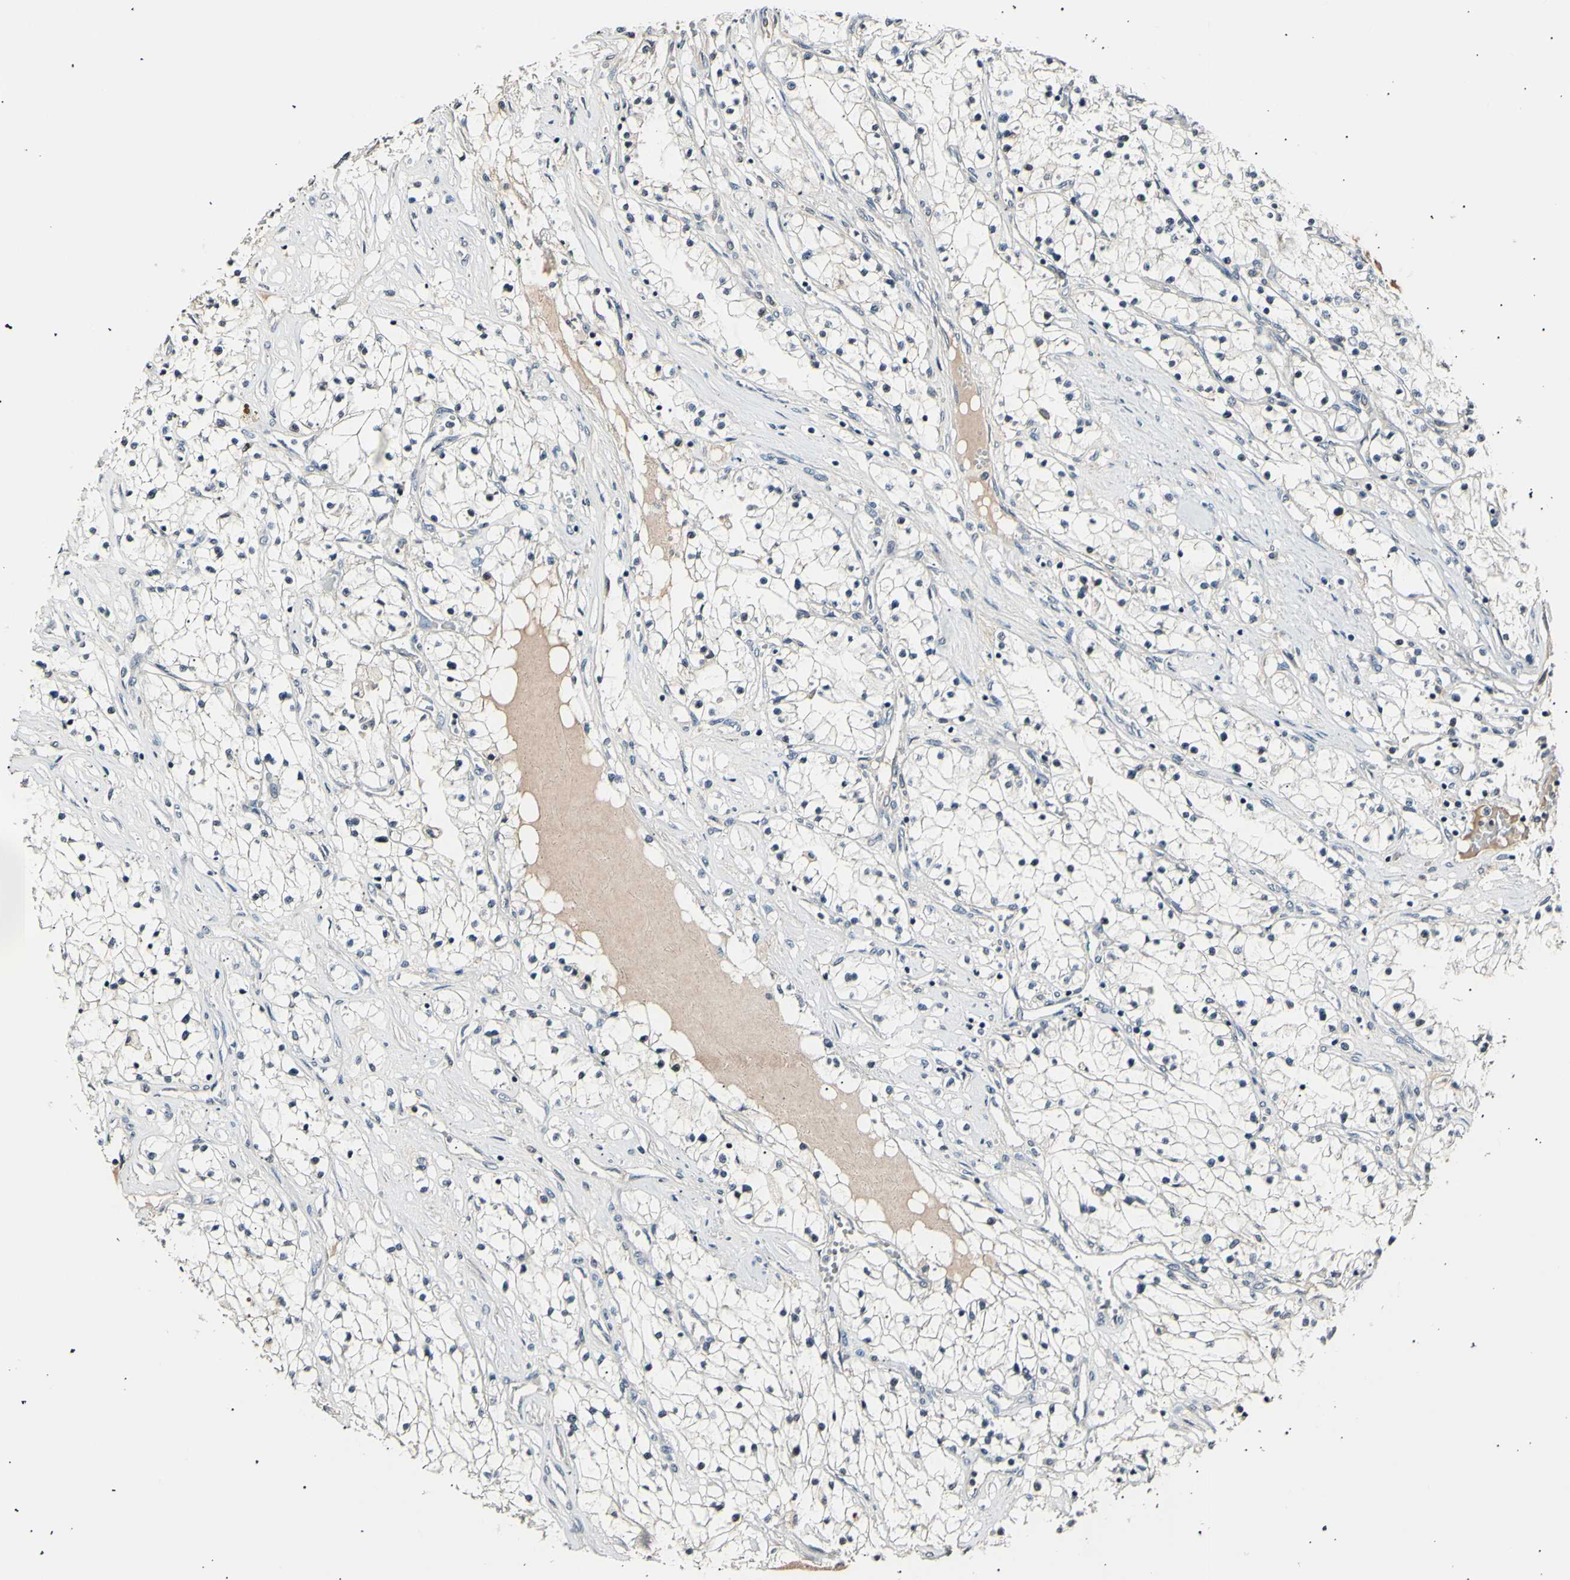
{"staining": {"intensity": "negative", "quantity": "none", "location": "none"}, "tissue": "renal cancer", "cell_type": "Tumor cells", "image_type": "cancer", "snomed": [{"axis": "morphology", "description": "Adenocarcinoma, NOS"}, {"axis": "topography", "description": "Kidney"}], "caption": "A photomicrograph of renal cancer (adenocarcinoma) stained for a protein reveals no brown staining in tumor cells.", "gene": "AK1", "patient": {"sex": "male", "age": 68}}